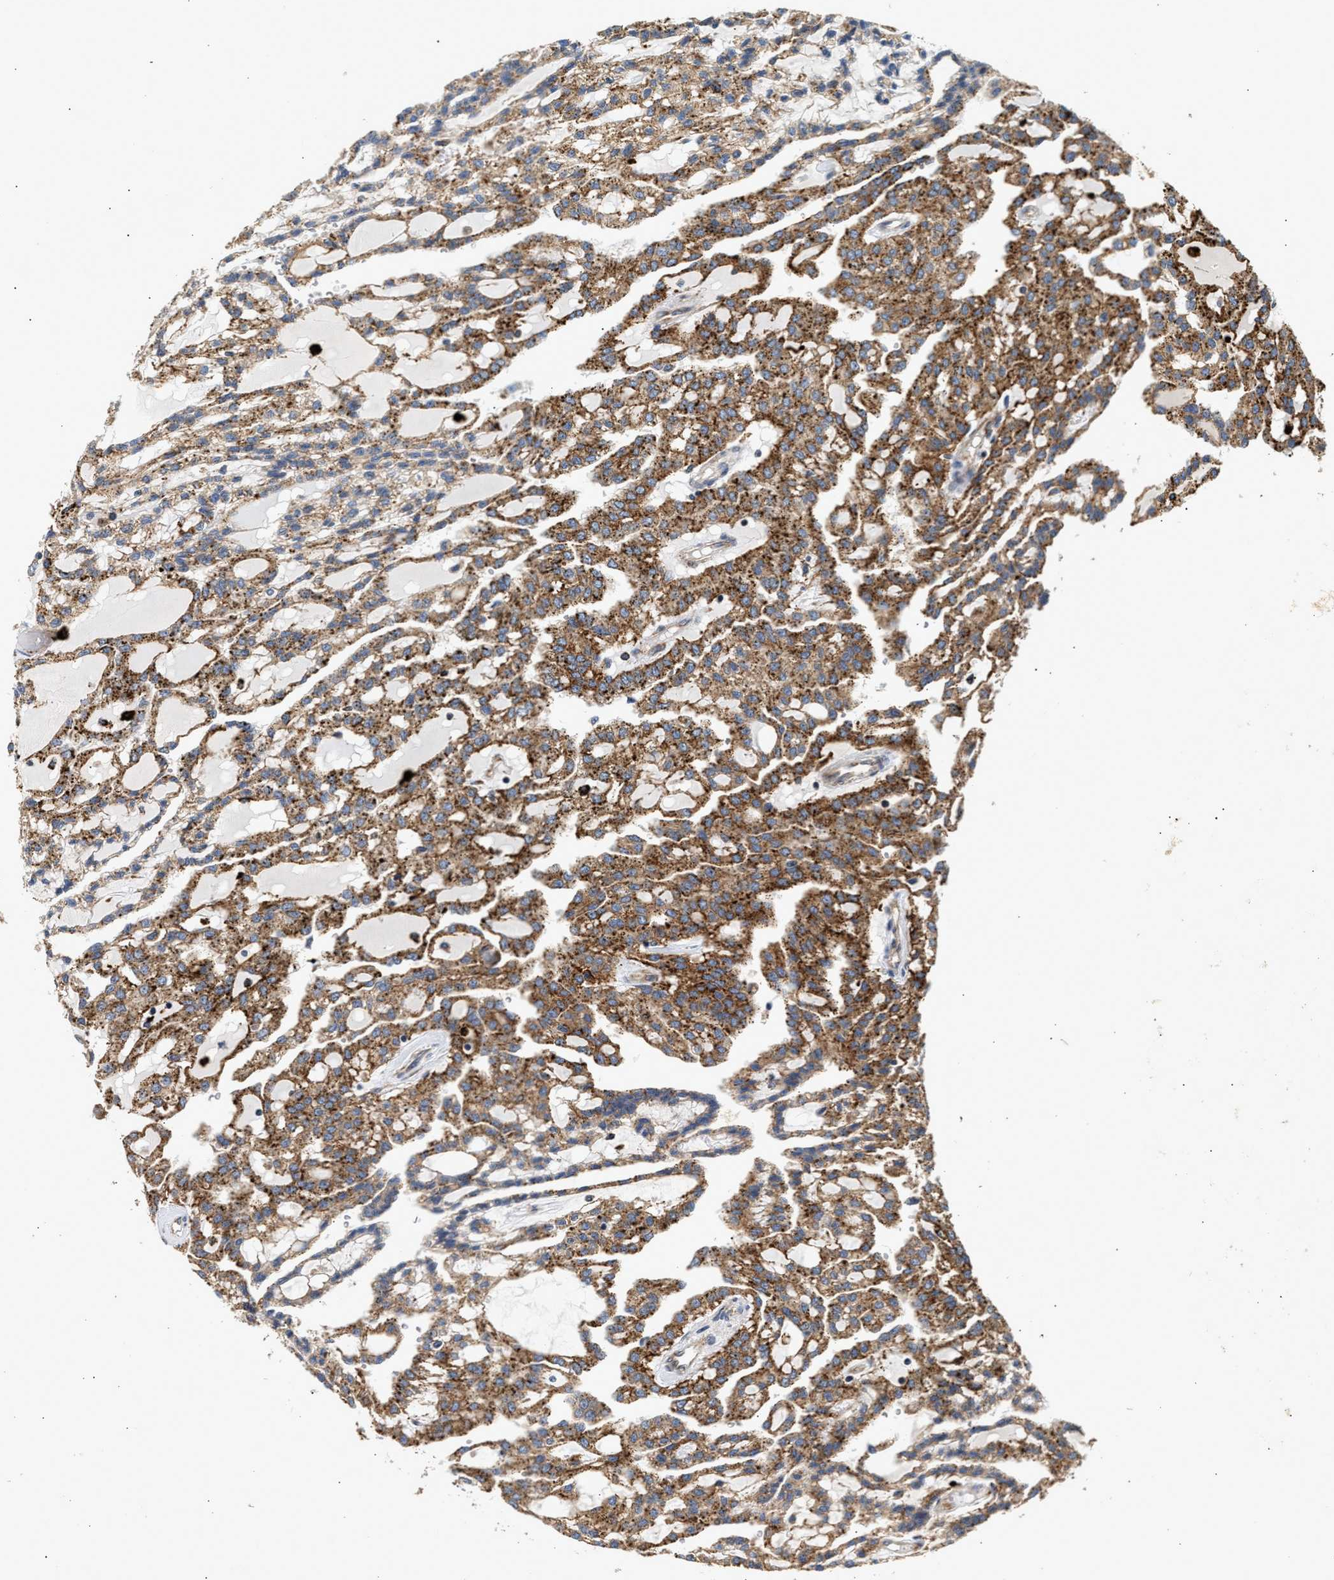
{"staining": {"intensity": "moderate", "quantity": ">75%", "location": "cytoplasmic/membranous"}, "tissue": "renal cancer", "cell_type": "Tumor cells", "image_type": "cancer", "snomed": [{"axis": "morphology", "description": "Adenocarcinoma, NOS"}, {"axis": "topography", "description": "Kidney"}], "caption": "A brown stain labels moderate cytoplasmic/membranous positivity of a protein in renal cancer (adenocarcinoma) tumor cells.", "gene": "AMZ1", "patient": {"sex": "male", "age": 63}}